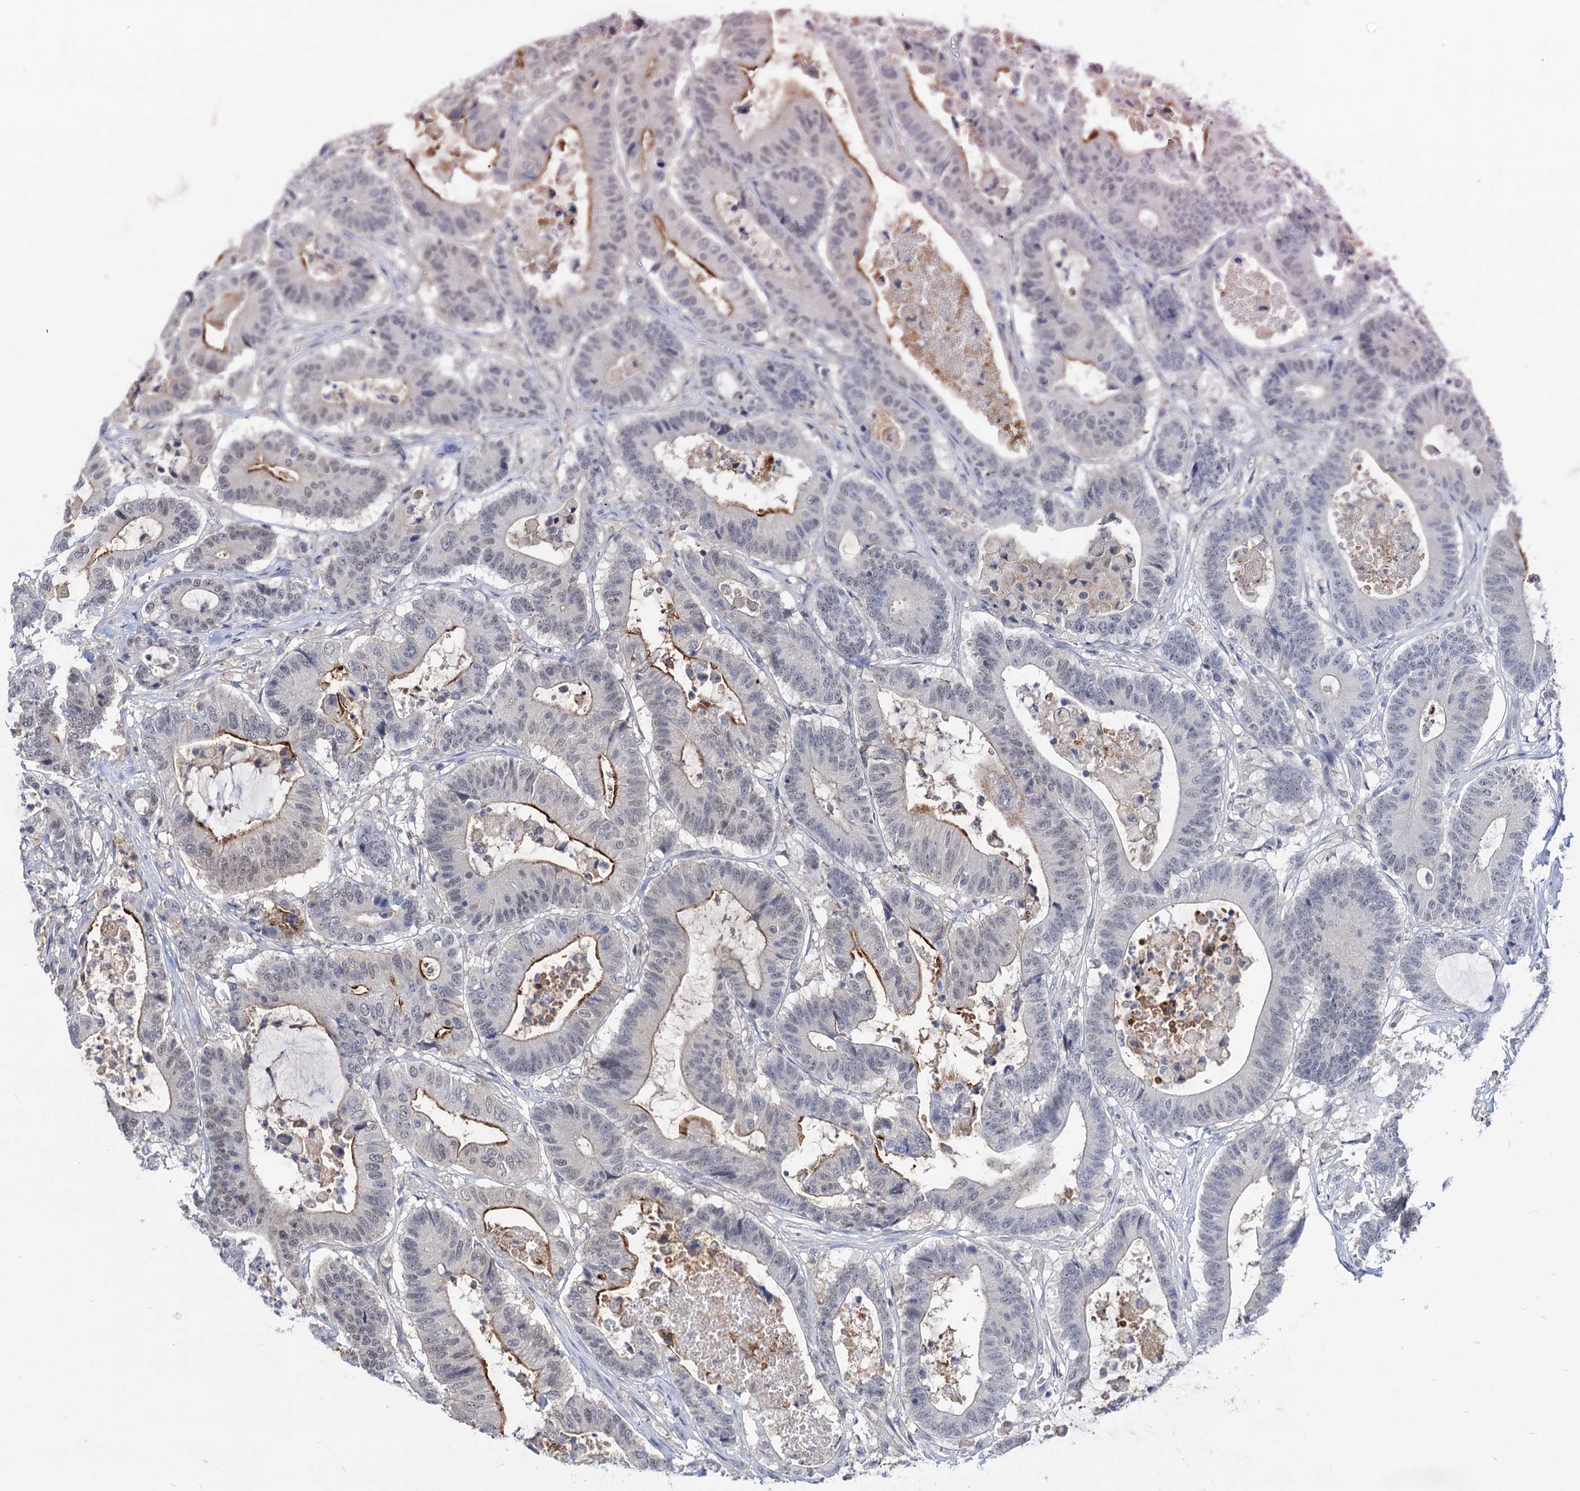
{"staining": {"intensity": "strong", "quantity": "<25%", "location": "cytoplasmic/membranous"}, "tissue": "colorectal cancer", "cell_type": "Tumor cells", "image_type": "cancer", "snomed": [{"axis": "morphology", "description": "Adenocarcinoma, NOS"}, {"axis": "topography", "description": "Colon"}], "caption": "This histopathology image displays immunohistochemistry (IHC) staining of adenocarcinoma (colorectal), with medium strong cytoplasmic/membranous positivity in approximately <25% of tumor cells.", "gene": "NEK10", "patient": {"sex": "female", "age": 84}}